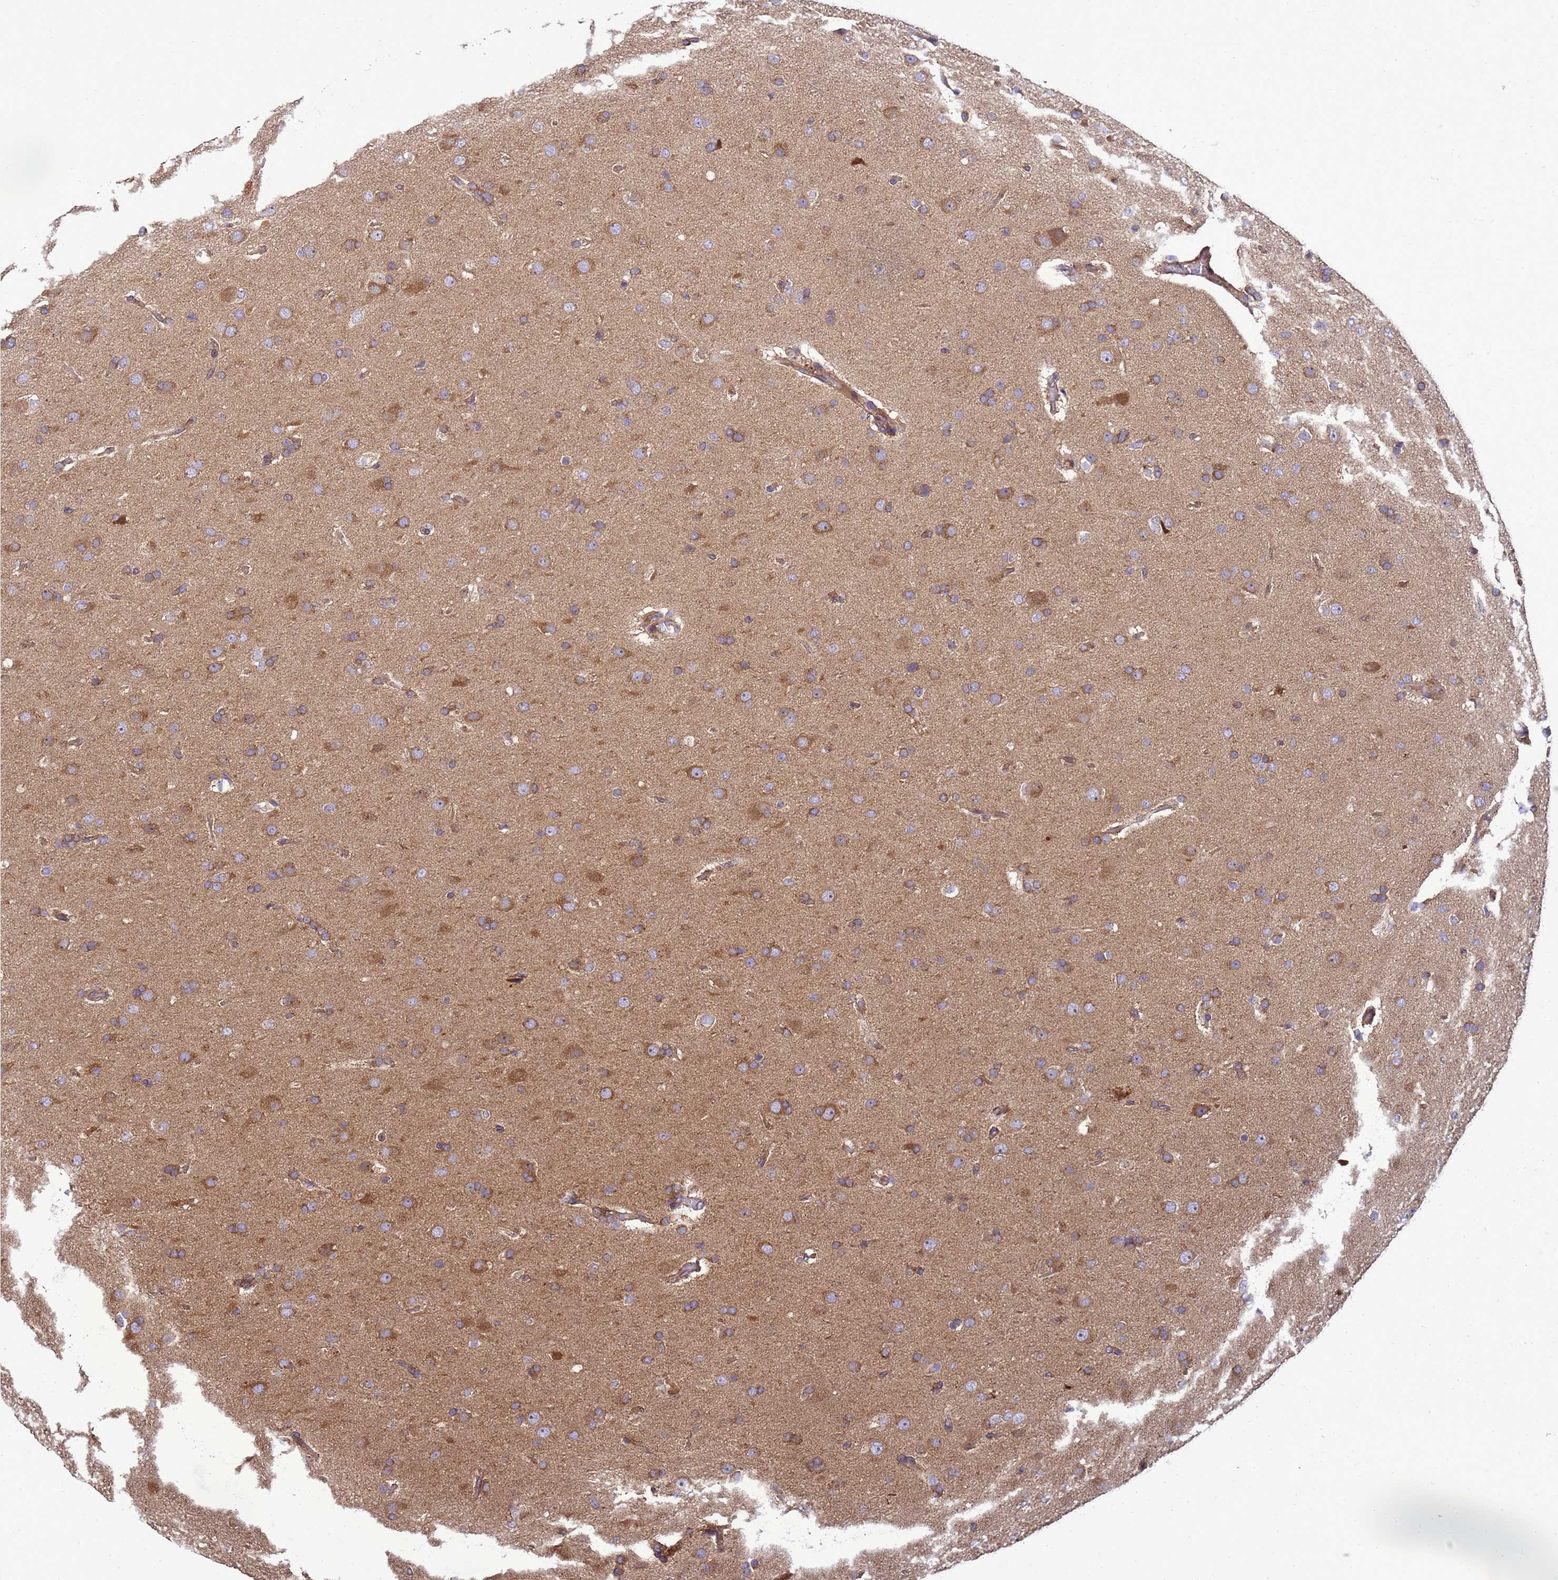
{"staining": {"intensity": "moderate", "quantity": "<25%", "location": "cytoplasmic/membranous"}, "tissue": "glioma", "cell_type": "Tumor cells", "image_type": "cancer", "snomed": [{"axis": "morphology", "description": "Glioma, malignant, Low grade"}, {"axis": "topography", "description": "Brain"}], "caption": "About <25% of tumor cells in glioma show moderate cytoplasmic/membranous protein positivity as visualized by brown immunohistochemical staining.", "gene": "BECN1", "patient": {"sex": "male", "age": 65}}